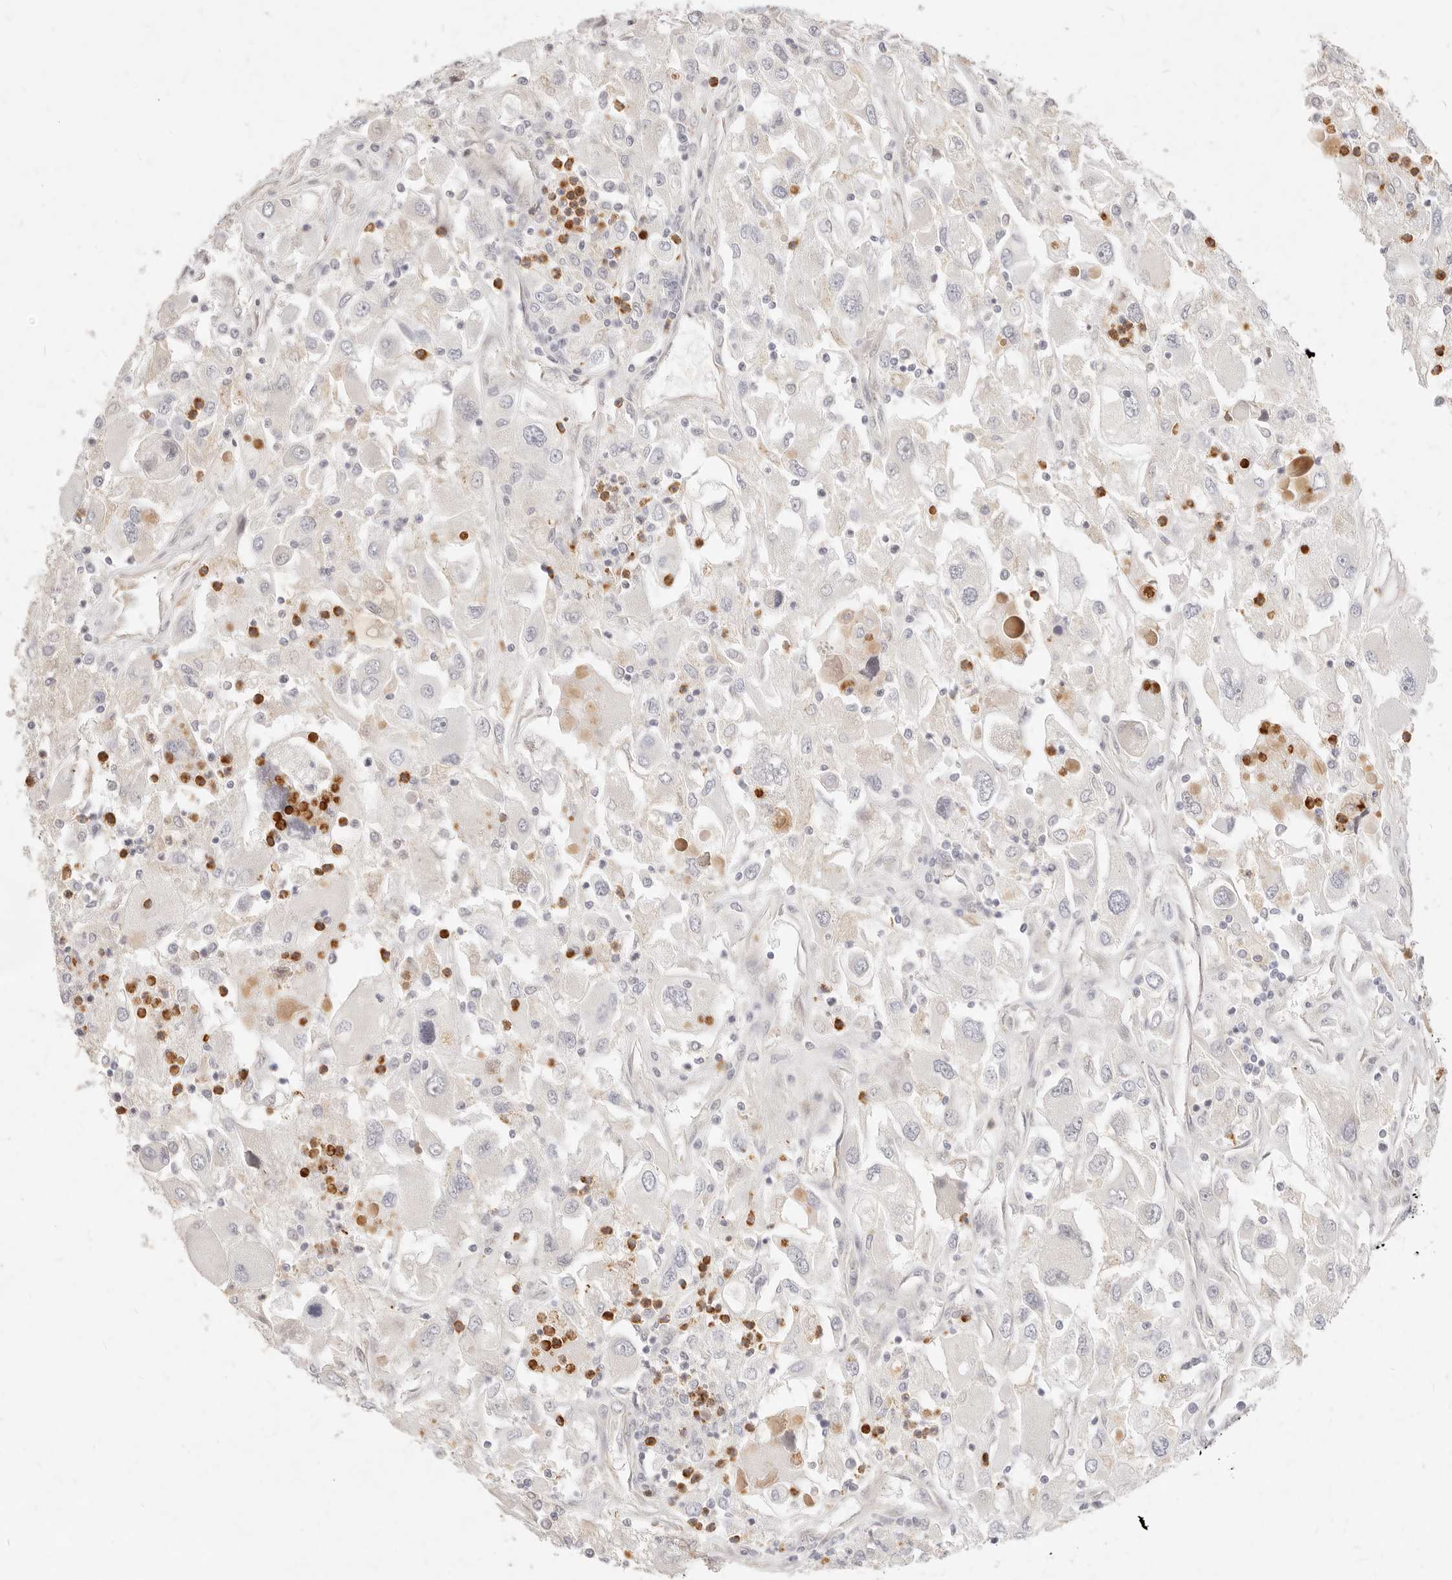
{"staining": {"intensity": "negative", "quantity": "none", "location": "none"}, "tissue": "renal cancer", "cell_type": "Tumor cells", "image_type": "cancer", "snomed": [{"axis": "morphology", "description": "Adenocarcinoma, NOS"}, {"axis": "topography", "description": "Kidney"}], "caption": "Histopathology image shows no significant protein expression in tumor cells of adenocarcinoma (renal).", "gene": "ASCL3", "patient": {"sex": "female", "age": 52}}